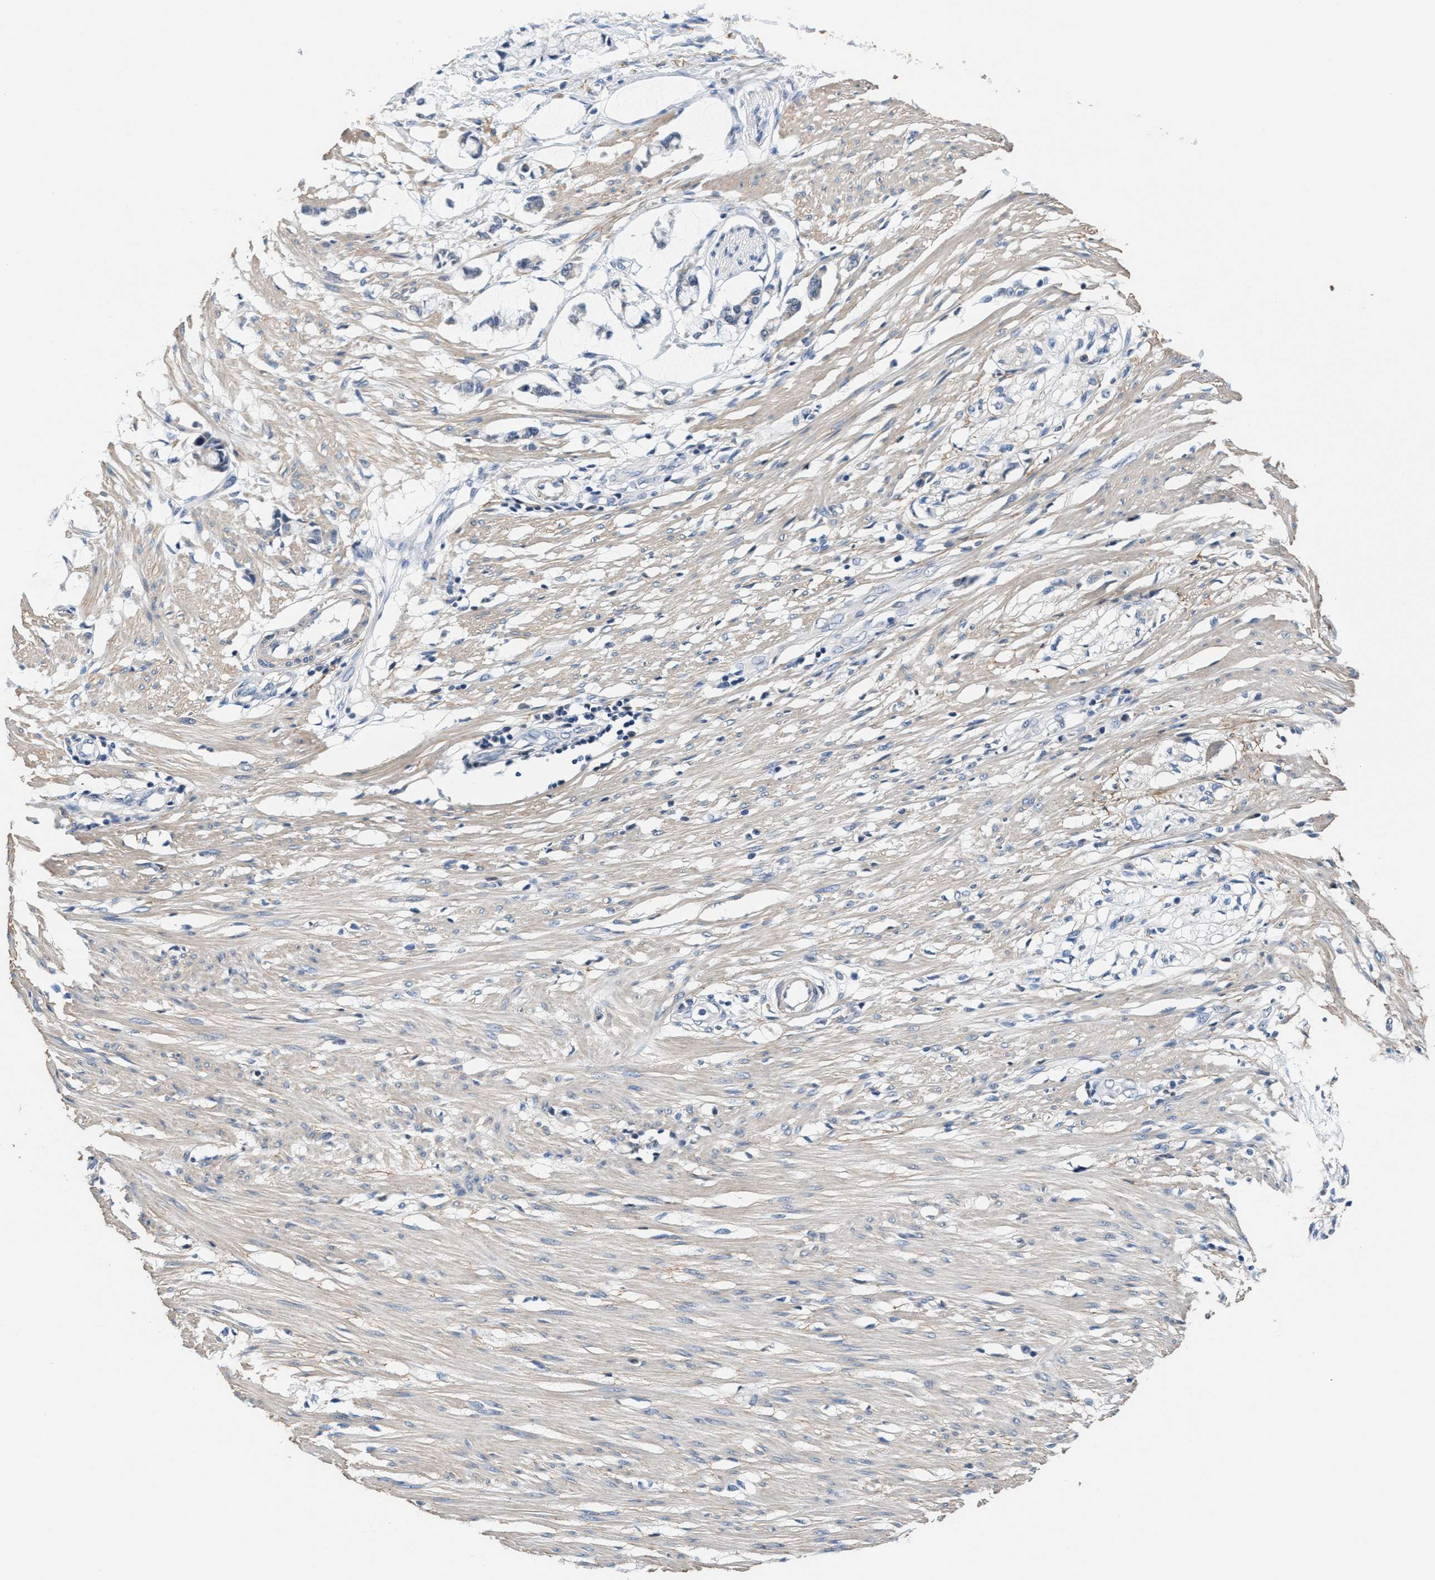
{"staining": {"intensity": "negative", "quantity": "none", "location": "none"}, "tissue": "smooth muscle", "cell_type": "Smooth muscle cells", "image_type": "normal", "snomed": [{"axis": "morphology", "description": "Normal tissue, NOS"}, {"axis": "morphology", "description": "Adenocarcinoma, NOS"}, {"axis": "topography", "description": "Smooth muscle"}, {"axis": "topography", "description": "Colon"}], "caption": "Immunohistochemistry (IHC) of unremarkable human smooth muscle displays no positivity in smooth muscle cells.", "gene": "MYH3", "patient": {"sex": "male", "age": 14}}